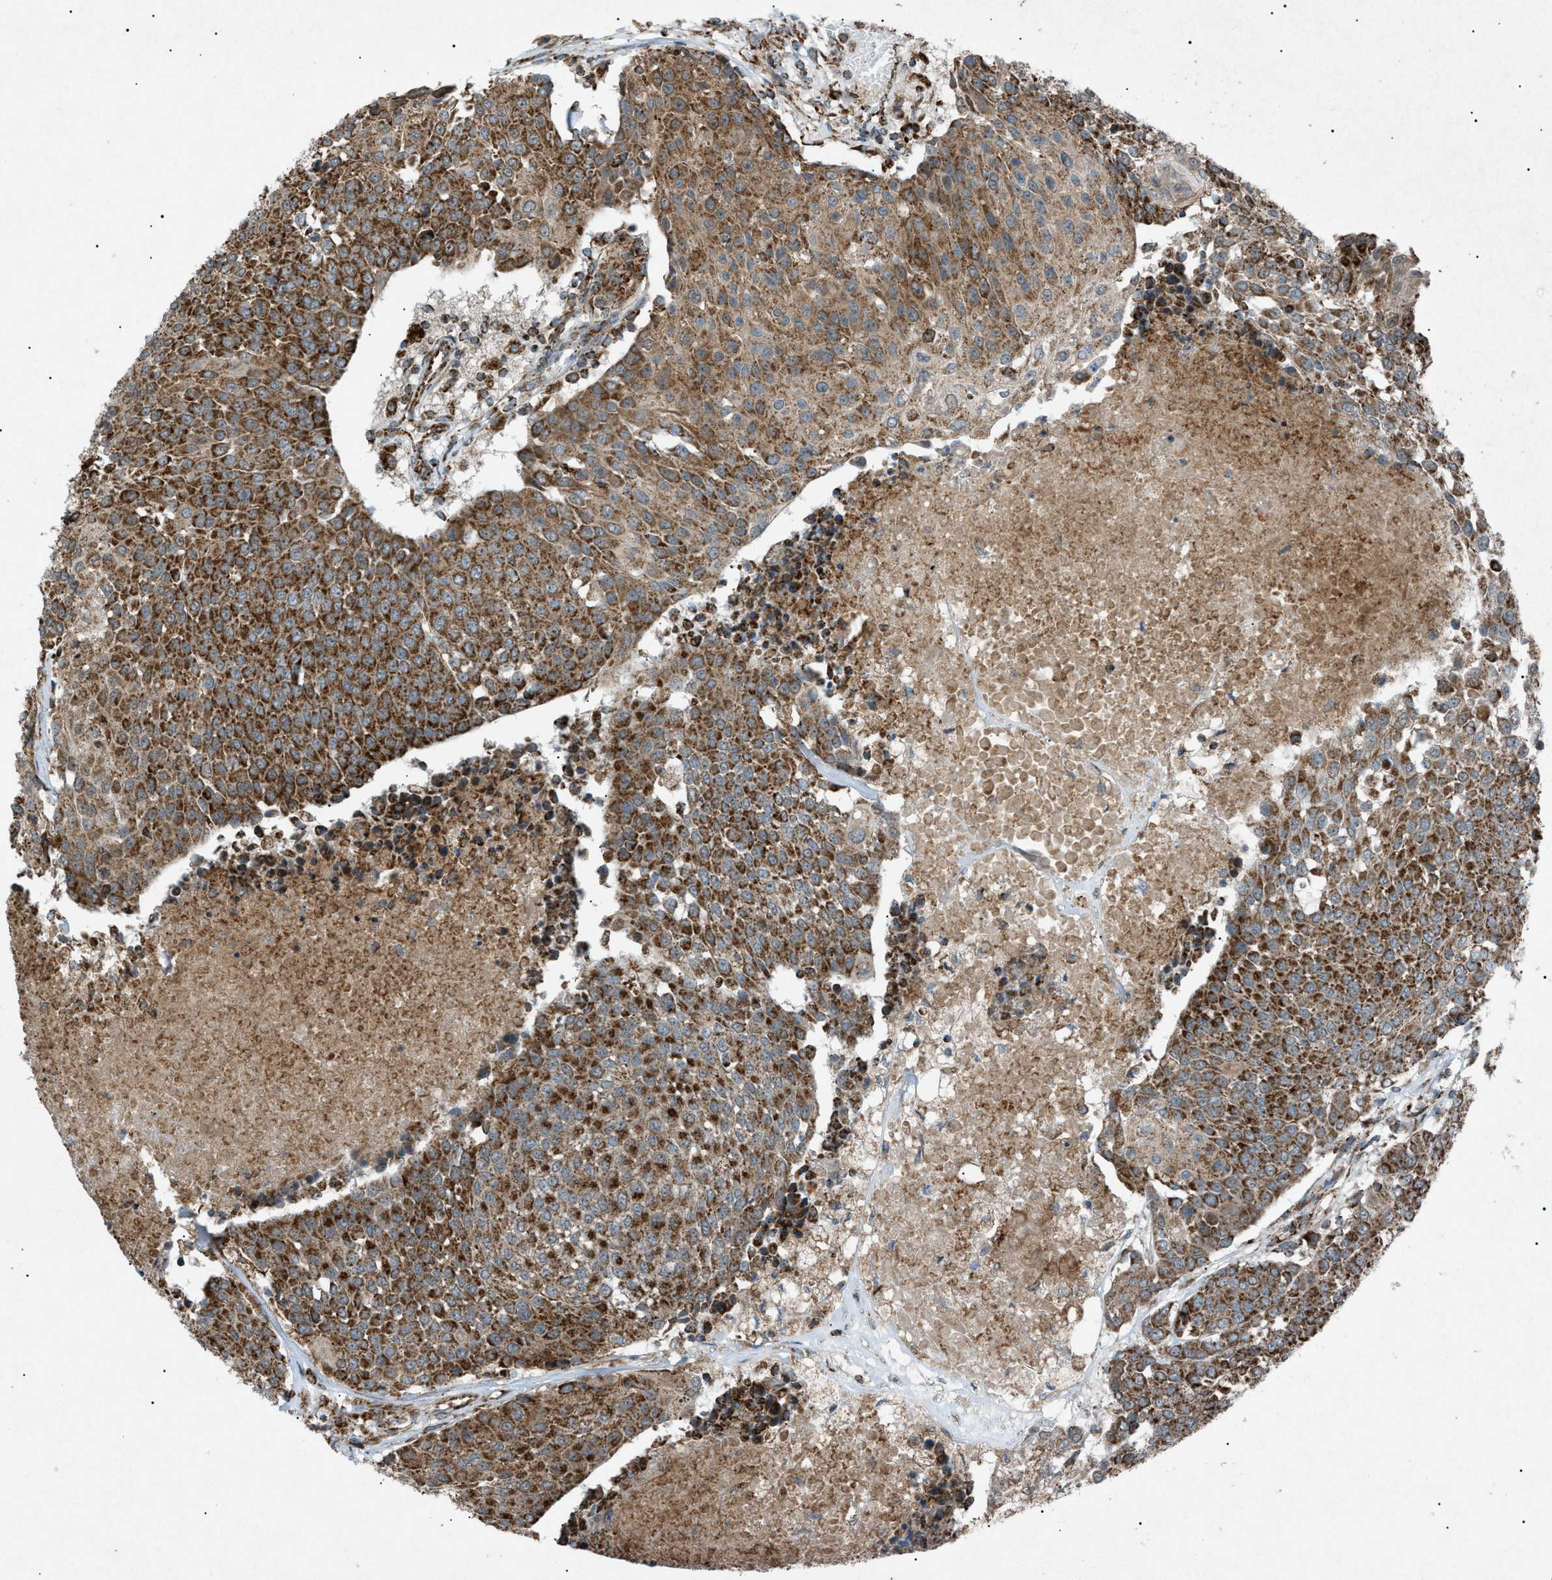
{"staining": {"intensity": "strong", "quantity": ">75%", "location": "cytoplasmic/membranous"}, "tissue": "urothelial cancer", "cell_type": "Tumor cells", "image_type": "cancer", "snomed": [{"axis": "morphology", "description": "Urothelial carcinoma, High grade"}, {"axis": "topography", "description": "Urinary bladder"}], "caption": "The immunohistochemical stain shows strong cytoplasmic/membranous positivity in tumor cells of urothelial cancer tissue.", "gene": "C1GALT1C1", "patient": {"sex": "female", "age": 85}}